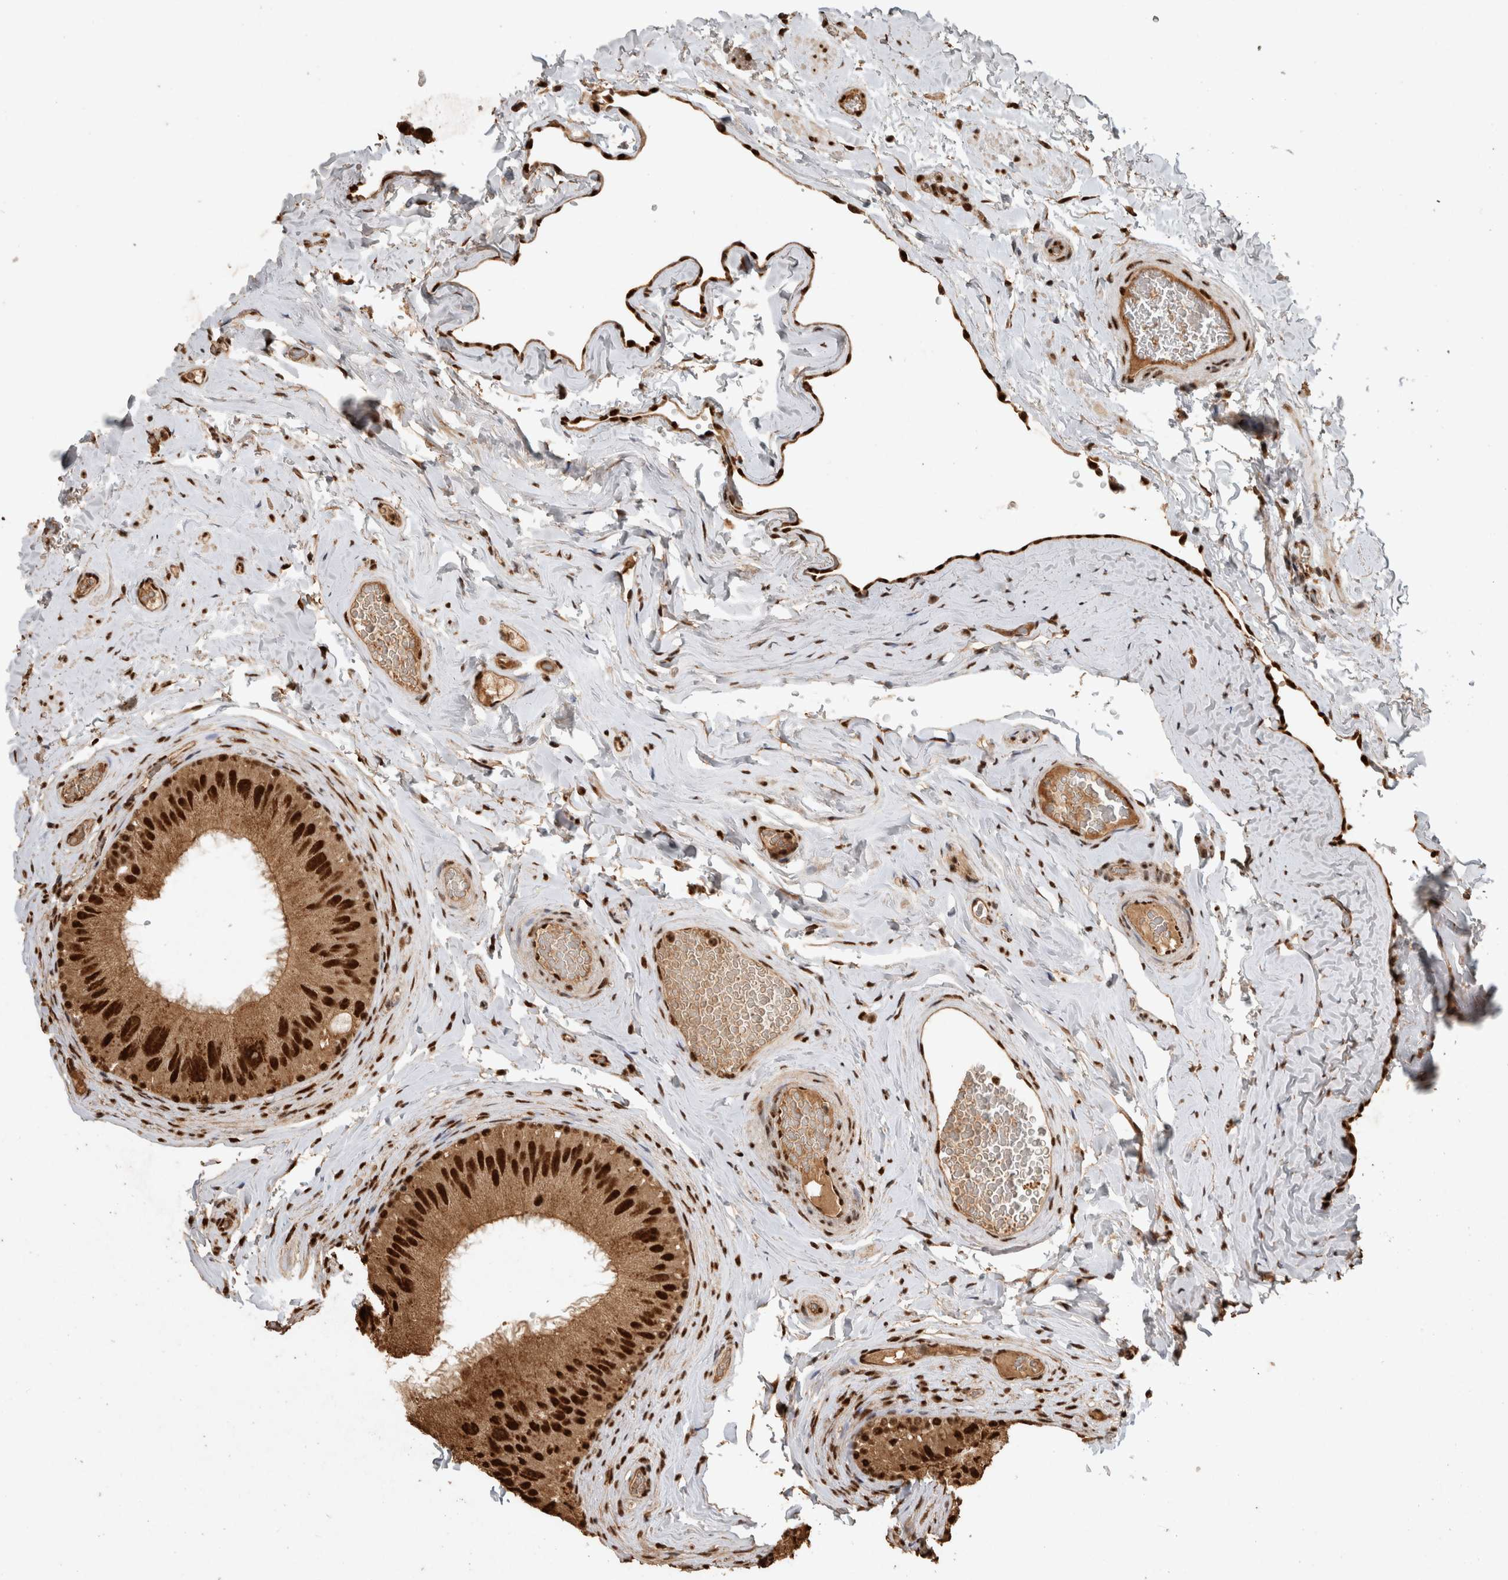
{"staining": {"intensity": "strong", "quantity": ">75%", "location": "nuclear"}, "tissue": "epididymis", "cell_type": "Glandular cells", "image_type": "normal", "snomed": [{"axis": "morphology", "description": "Normal tissue, NOS"}, {"axis": "topography", "description": "Vascular tissue"}, {"axis": "topography", "description": "Epididymis"}], "caption": "This image reveals normal epididymis stained with IHC to label a protein in brown. The nuclear of glandular cells show strong positivity for the protein. Nuclei are counter-stained blue.", "gene": "RAD50", "patient": {"sex": "male", "age": 49}}